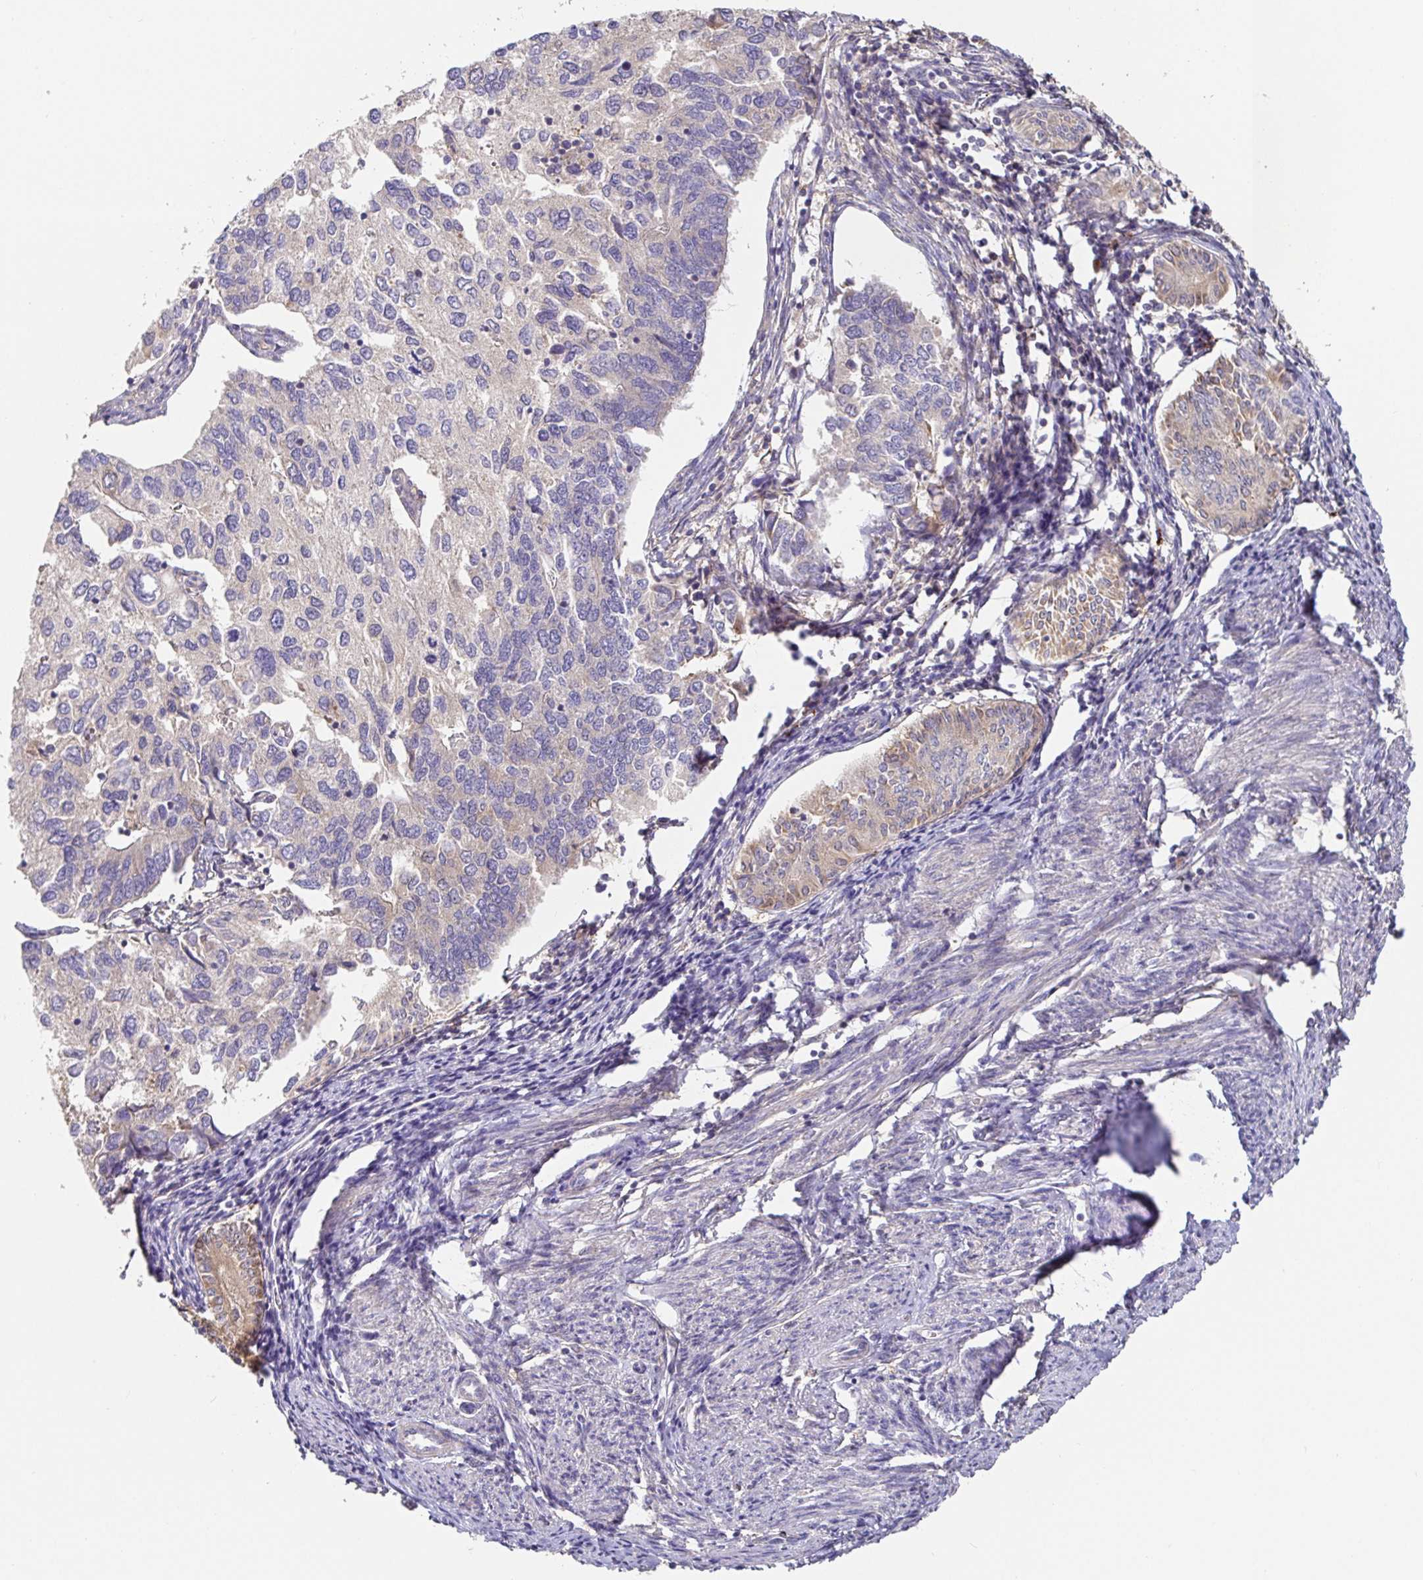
{"staining": {"intensity": "negative", "quantity": "none", "location": "none"}, "tissue": "endometrial cancer", "cell_type": "Tumor cells", "image_type": "cancer", "snomed": [{"axis": "morphology", "description": "Carcinoma, NOS"}, {"axis": "topography", "description": "Uterus"}], "caption": "IHC micrograph of neoplastic tissue: endometrial cancer (carcinoma) stained with DAB (3,3'-diaminobenzidine) shows no significant protein expression in tumor cells. (DAB immunohistochemistry visualized using brightfield microscopy, high magnification).", "gene": "HAGH", "patient": {"sex": "female", "age": 76}}